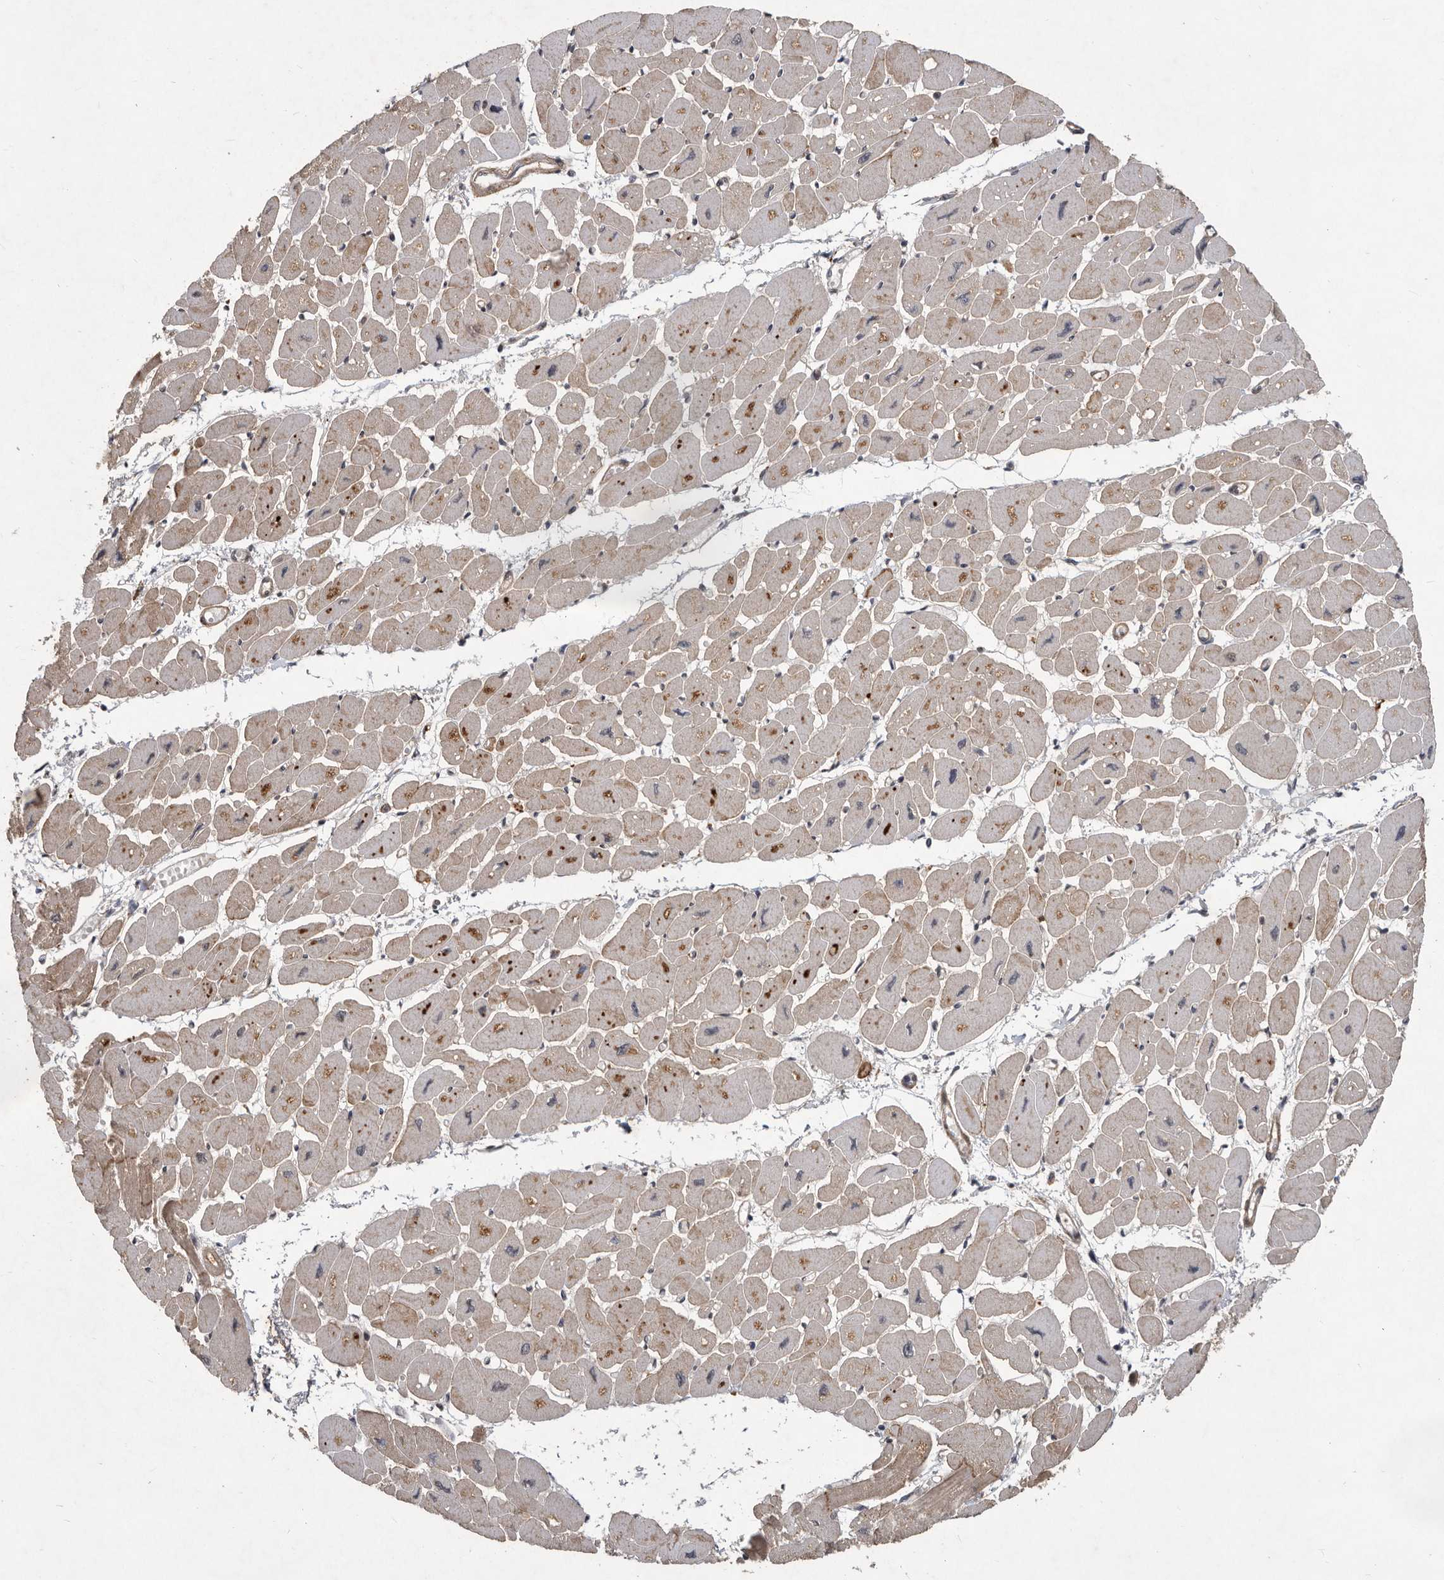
{"staining": {"intensity": "moderate", "quantity": "25%-75%", "location": "cytoplasmic/membranous"}, "tissue": "heart muscle", "cell_type": "Cardiomyocytes", "image_type": "normal", "snomed": [{"axis": "morphology", "description": "Normal tissue, NOS"}, {"axis": "topography", "description": "Heart"}], "caption": "This image displays immunohistochemistry (IHC) staining of normal human heart muscle, with medium moderate cytoplasmic/membranous positivity in approximately 25%-75% of cardiomyocytes.", "gene": "DNAJC28", "patient": {"sex": "female", "age": 54}}